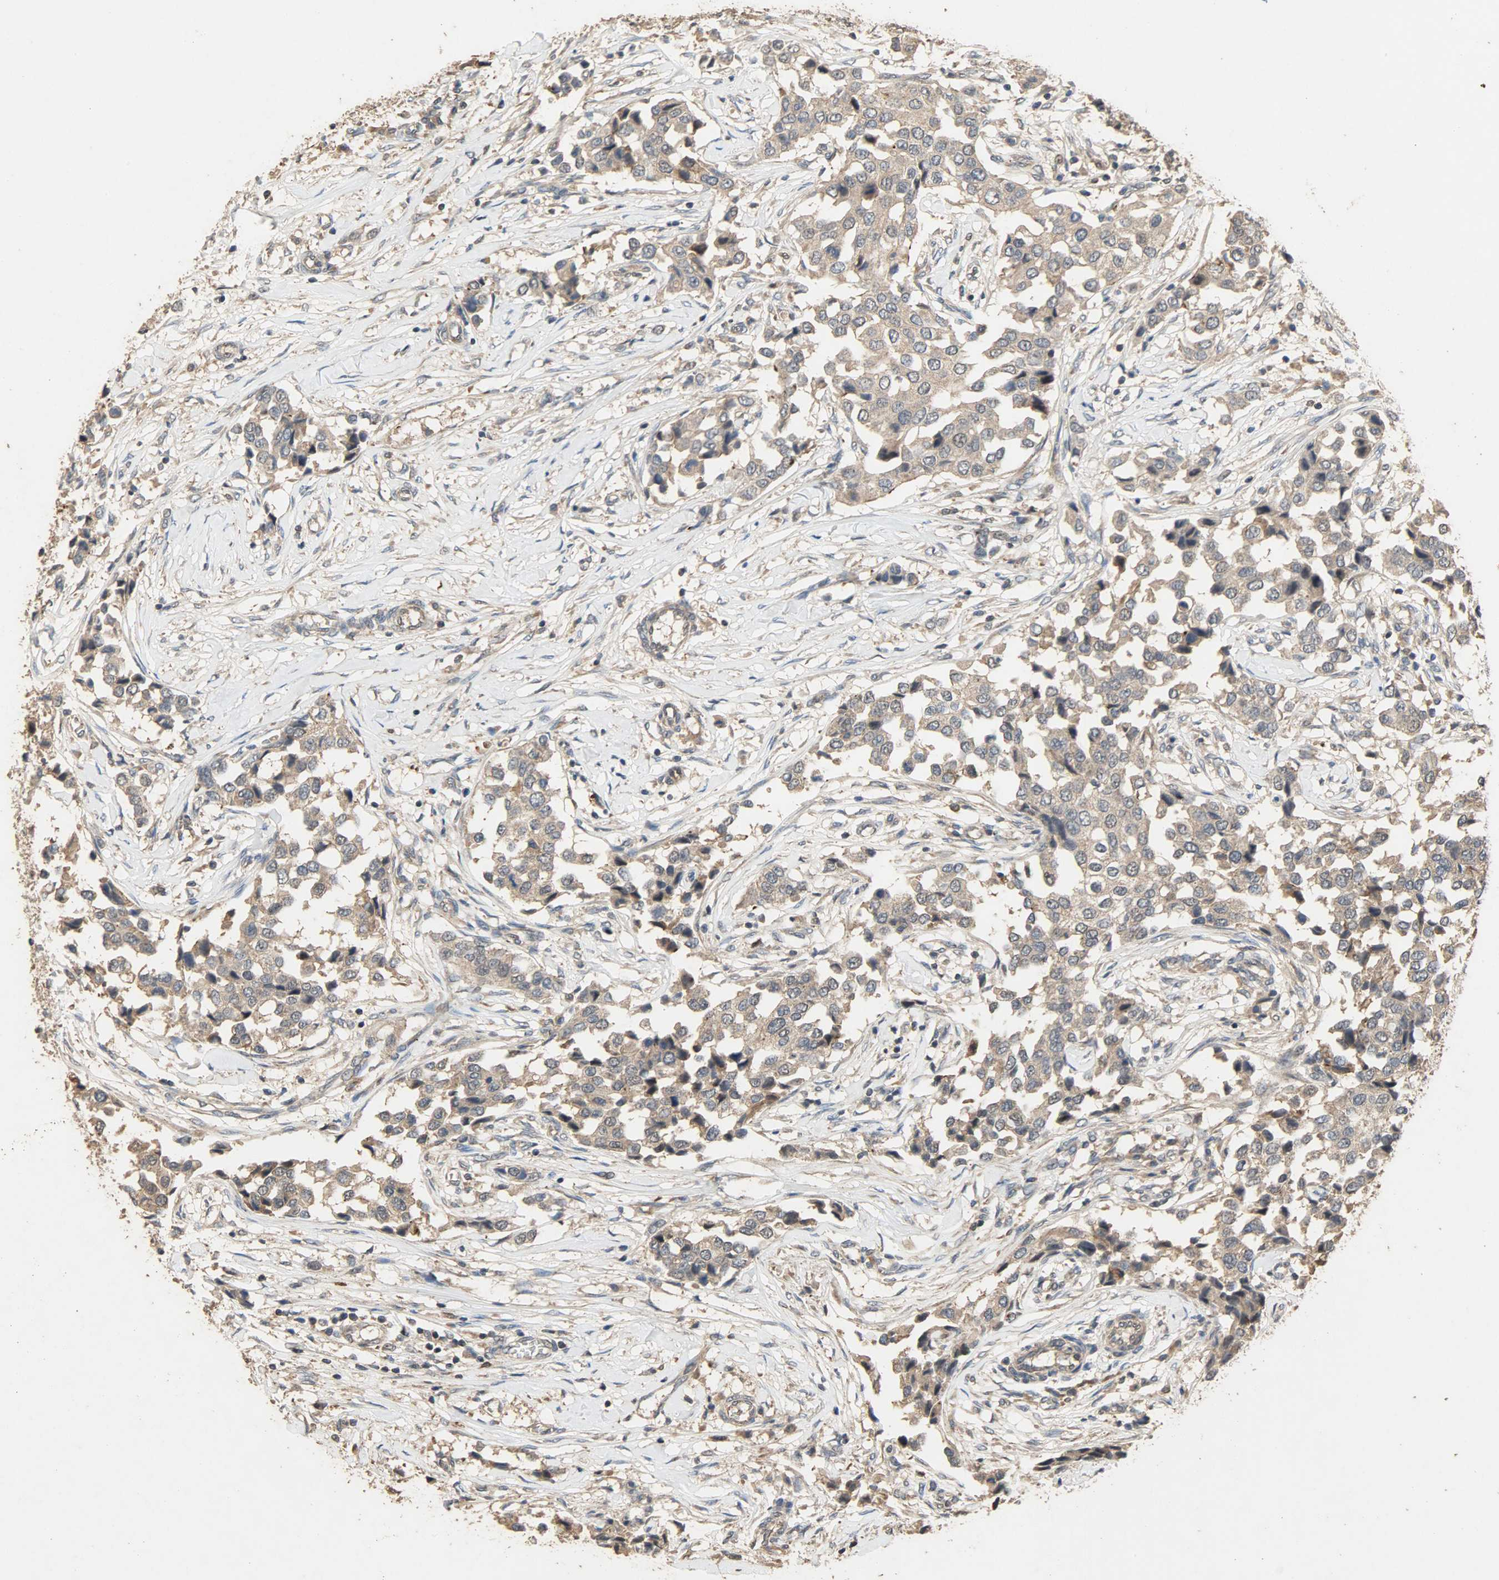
{"staining": {"intensity": "moderate", "quantity": ">75%", "location": "cytoplasmic/membranous"}, "tissue": "breast cancer", "cell_type": "Tumor cells", "image_type": "cancer", "snomed": [{"axis": "morphology", "description": "Duct carcinoma"}, {"axis": "topography", "description": "Breast"}], "caption": "Protein expression analysis of breast infiltrating ductal carcinoma shows moderate cytoplasmic/membranous expression in approximately >75% of tumor cells. (Brightfield microscopy of DAB IHC at high magnification).", "gene": "CDKN2C", "patient": {"sex": "female", "age": 80}}